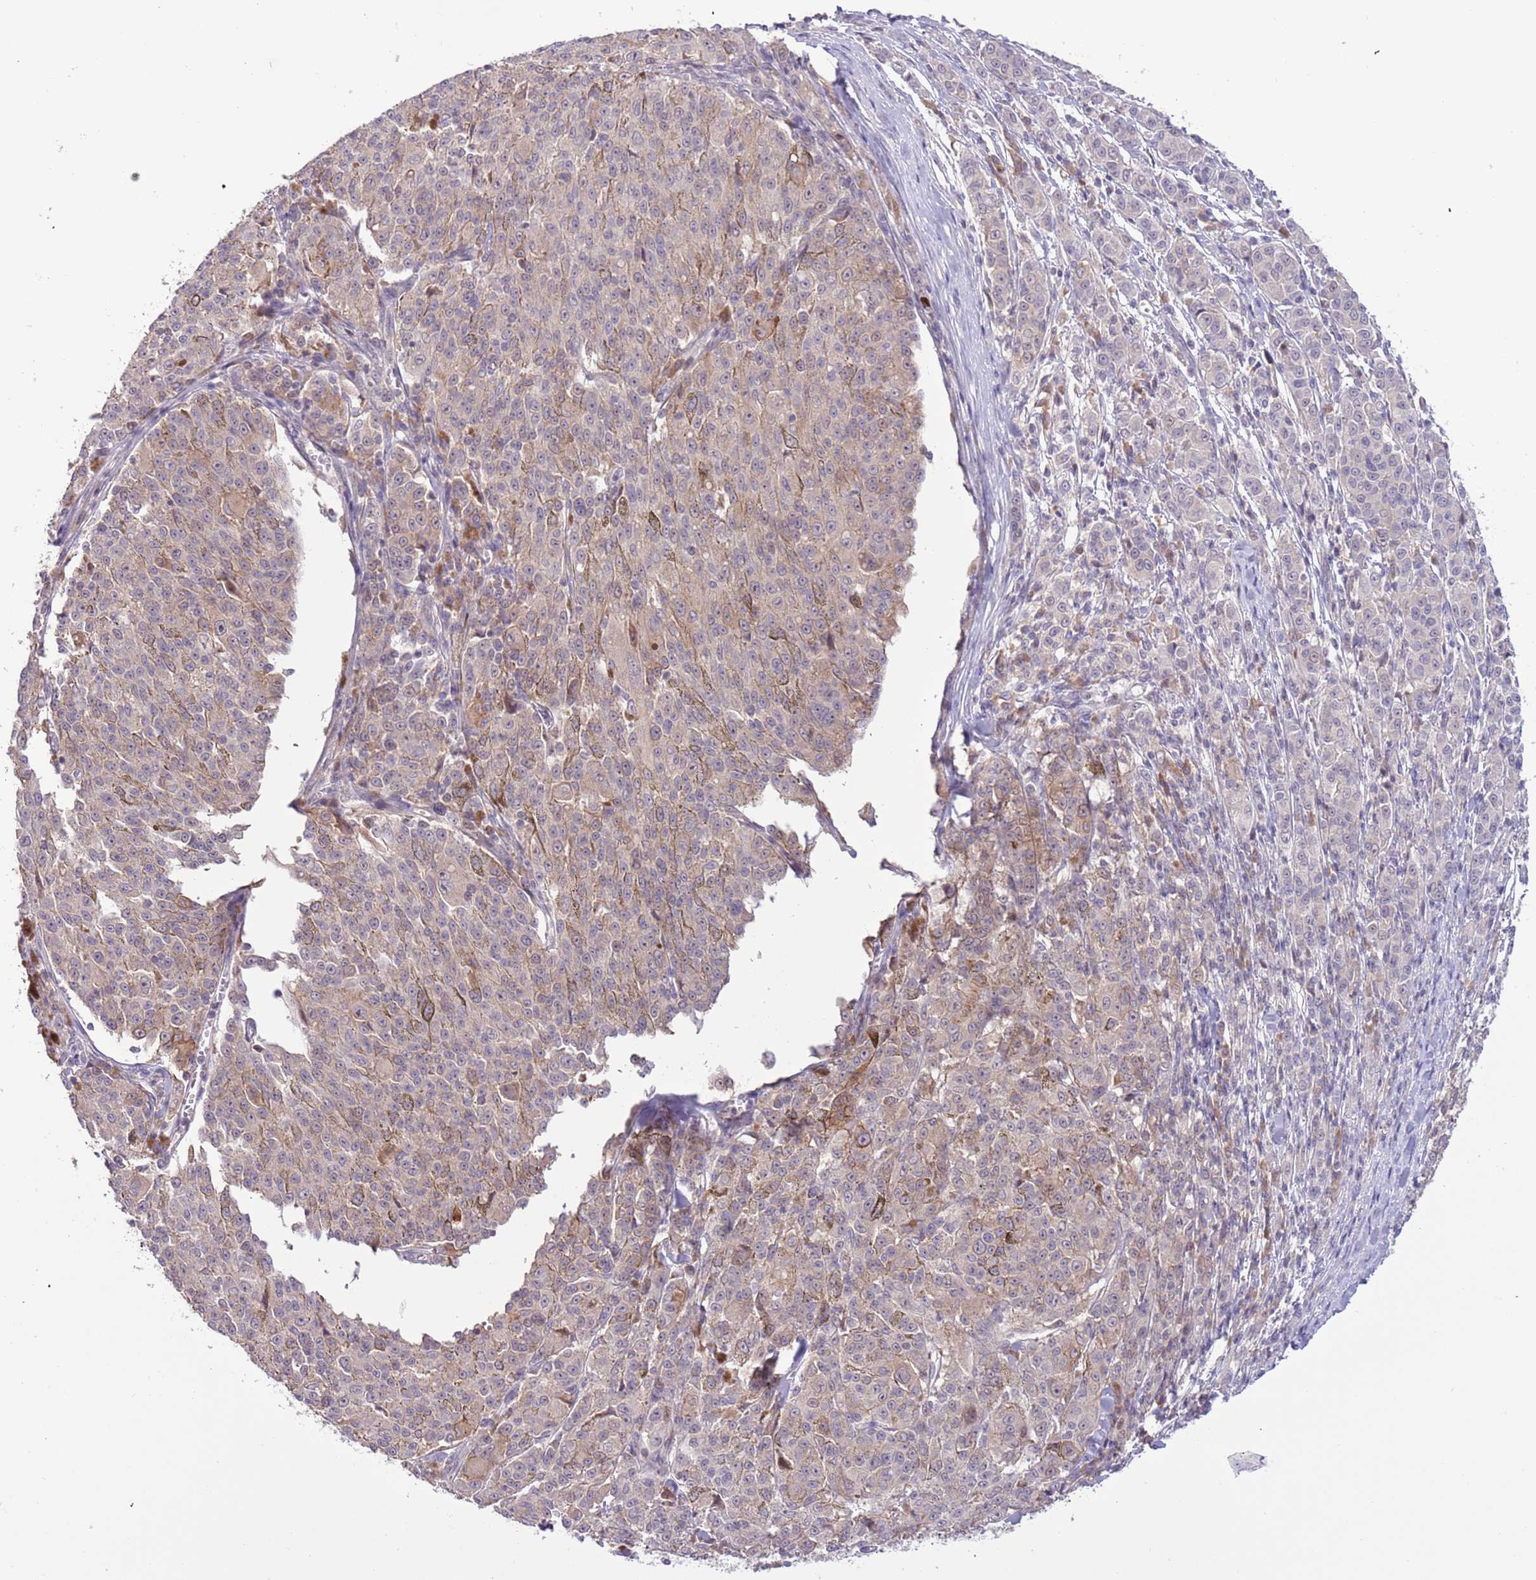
{"staining": {"intensity": "negative", "quantity": "none", "location": "none"}, "tissue": "melanoma", "cell_type": "Tumor cells", "image_type": "cancer", "snomed": [{"axis": "morphology", "description": "Malignant melanoma, NOS"}, {"axis": "topography", "description": "Skin"}], "caption": "Immunohistochemical staining of malignant melanoma shows no significant staining in tumor cells.", "gene": "SHROOM3", "patient": {"sex": "female", "age": 52}}